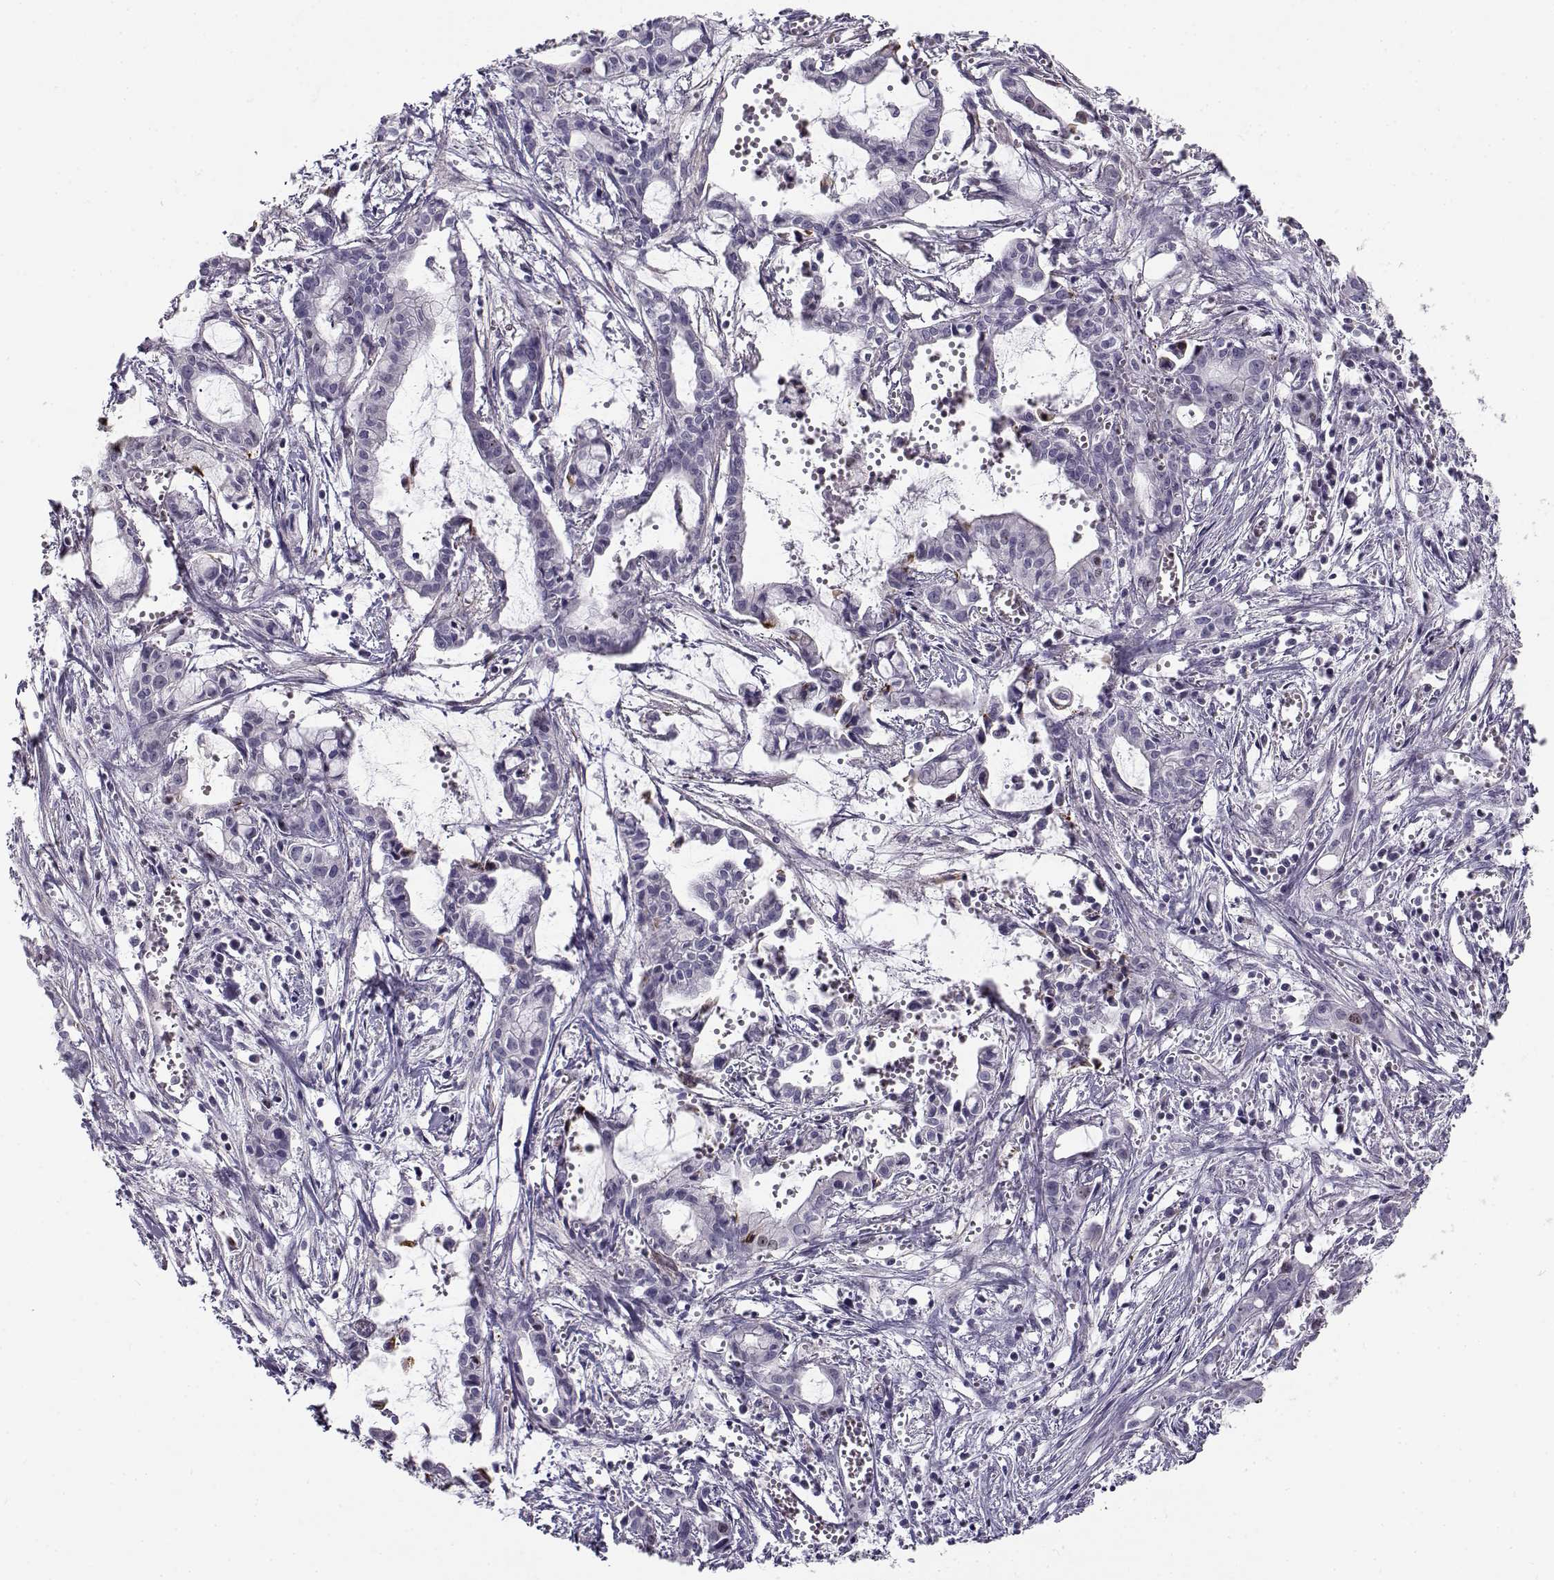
{"staining": {"intensity": "negative", "quantity": "none", "location": "none"}, "tissue": "pancreatic cancer", "cell_type": "Tumor cells", "image_type": "cancer", "snomed": [{"axis": "morphology", "description": "Adenocarcinoma, NOS"}, {"axis": "topography", "description": "Pancreas"}], "caption": "High magnification brightfield microscopy of pancreatic adenocarcinoma stained with DAB (brown) and counterstained with hematoxylin (blue): tumor cells show no significant expression. Brightfield microscopy of IHC stained with DAB (brown) and hematoxylin (blue), captured at high magnification.", "gene": "NPW", "patient": {"sex": "male", "age": 48}}